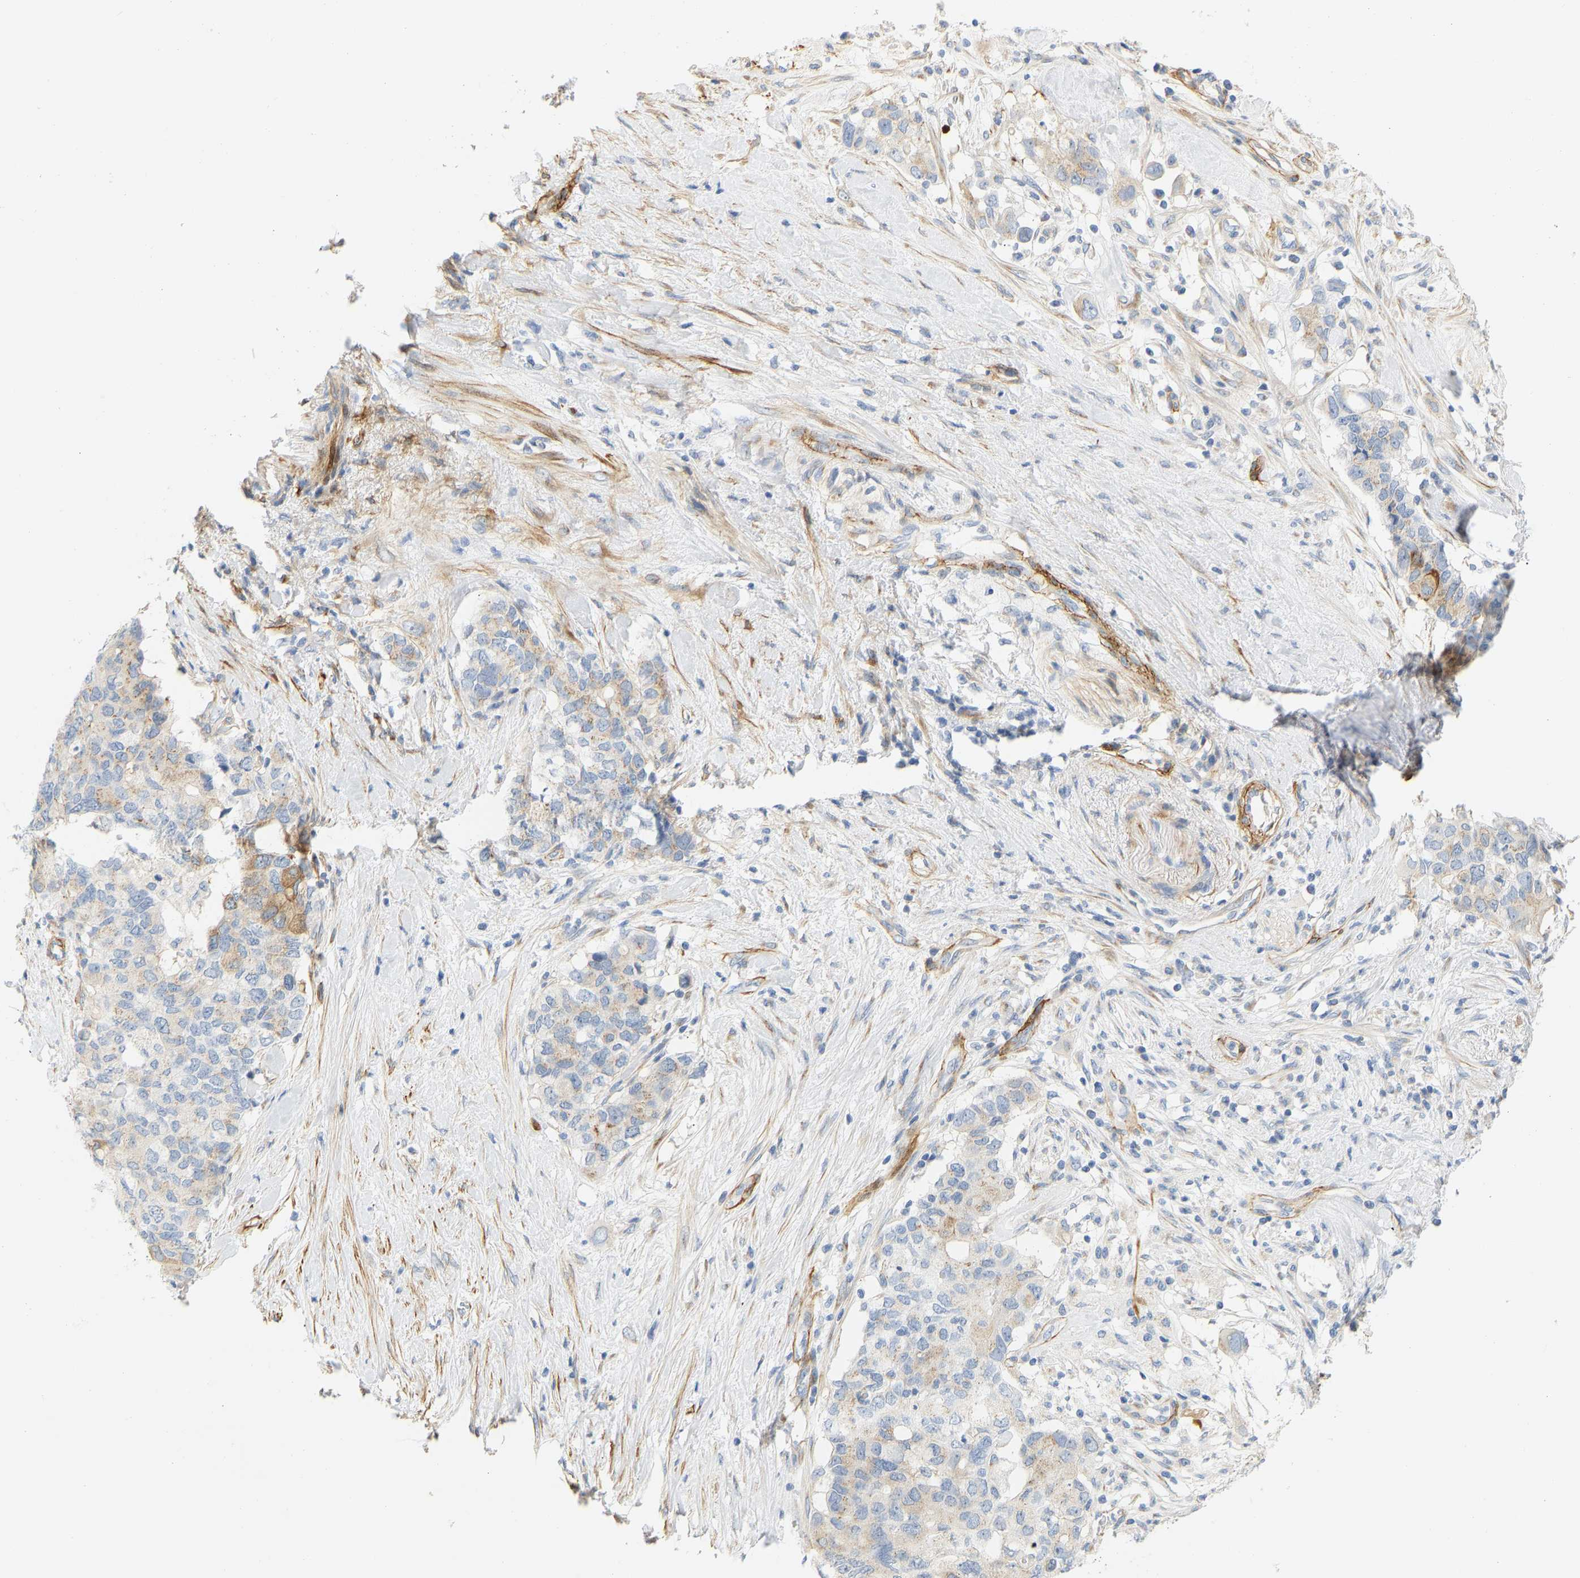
{"staining": {"intensity": "moderate", "quantity": "25%-75%", "location": "cytoplasmic/membranous"}, "tissue": "pancreatic cancer", "cell_type": "Tumor cells", "image_type": "cancer", "snomed": [{"axis": "morphology", "description": "Adenocarcinoma, NOS"}, {"axis": "topography", "description": "Pancreas"}], "caption": "Moderate cytoplasmic/membranous protein staining is identified in about 25%-75% of tumor cells in pancreatic adenocarcinoma. Nuclei are stained in blue.", "gene": "SLC30A7", "patient": {"sex": "female", "age": 56}}